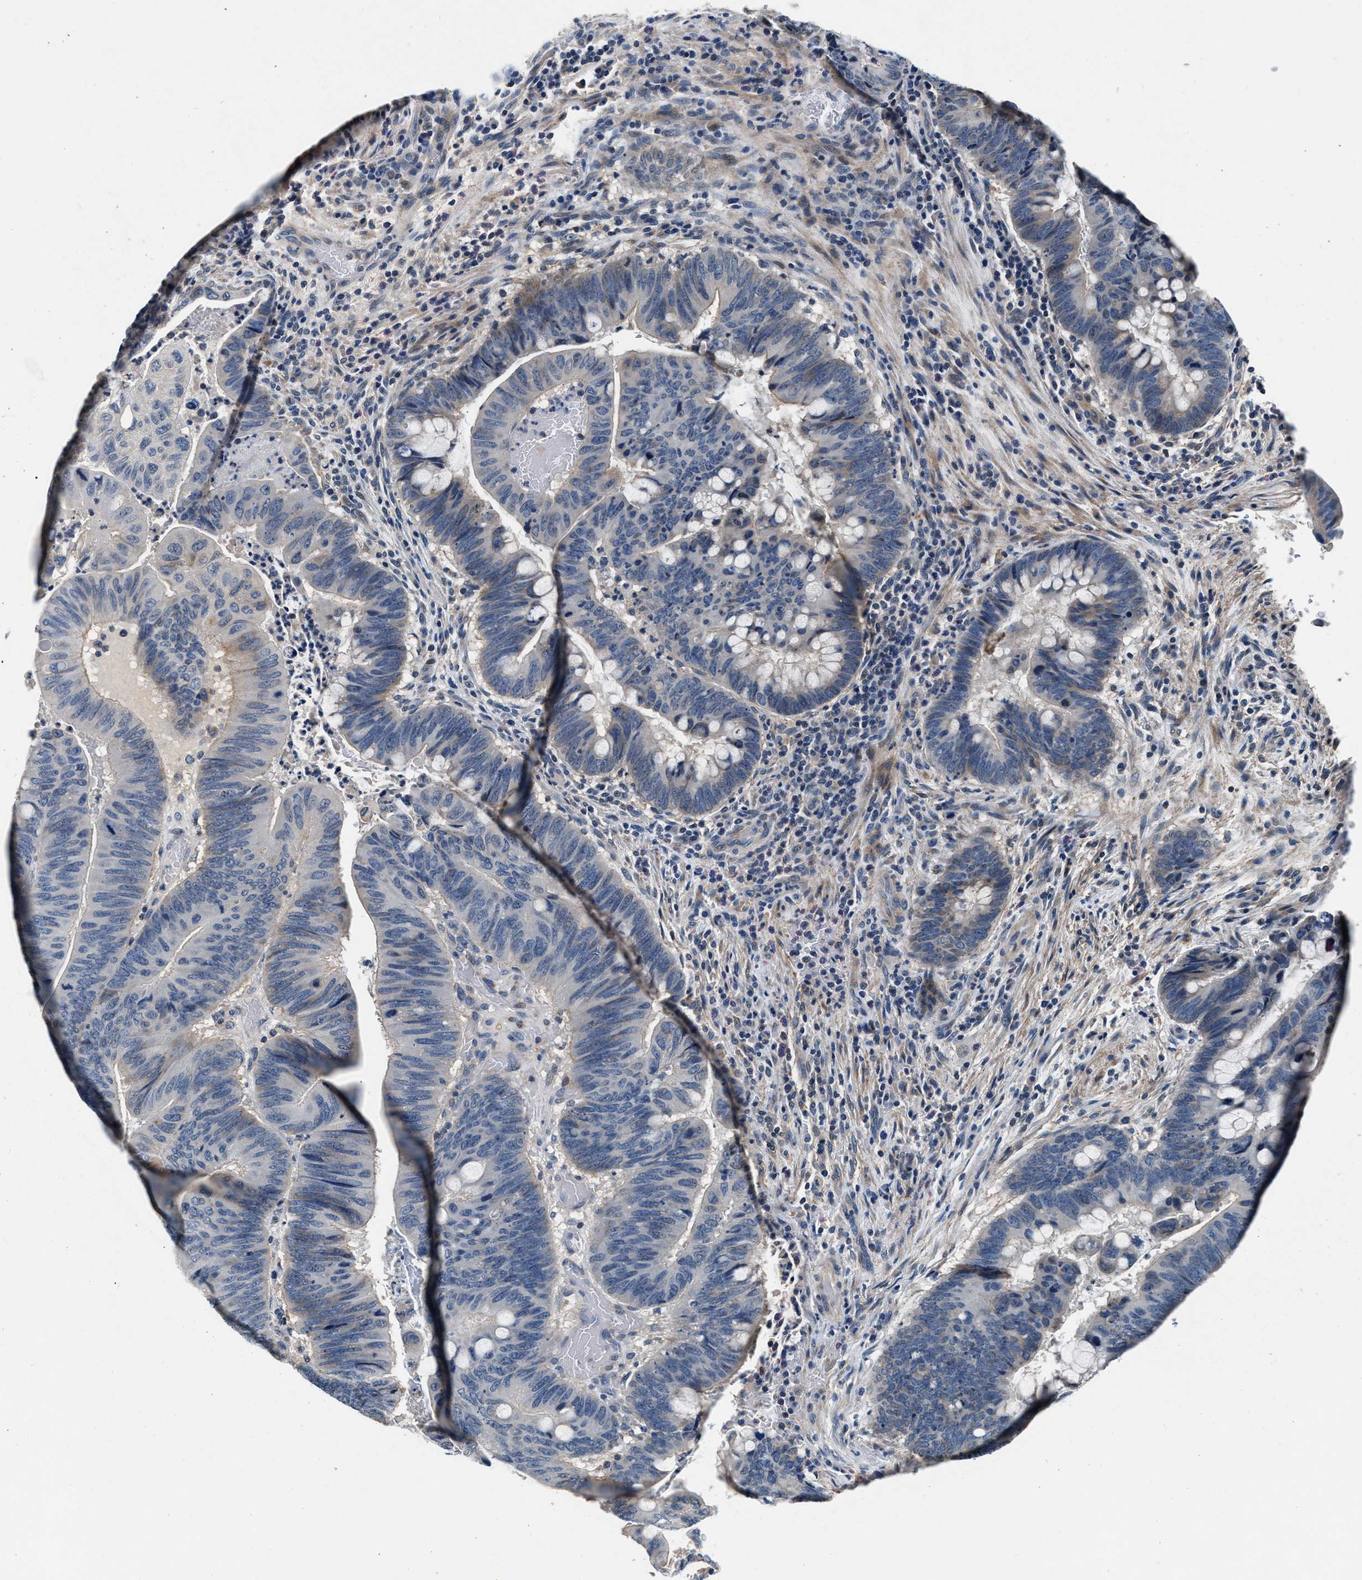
{"staining": {"intensity": "negative", "quantity": "none", "location": "none"}, "tissue": "colorectal cancer", "cell_type": "Tumor cells", "image_type": "cancer", "snomed": [{"axis": "morphology", "description": "Normal tissue, NOS"}, {"axis": "morphology", "description": "Adenocarcinoma, NOS"}, {"axis": "topography", "description": "Rectum"}, {"axis": "topography", "description": "Peripheral nerve tissue"}], "caption": "Adenocarcinoma (colorectal) was stained to show a protein in brown. There is no significant staining in tumor cells.", "gene": "DENND6B", "patient": {"sex": "male", "age": 92}}